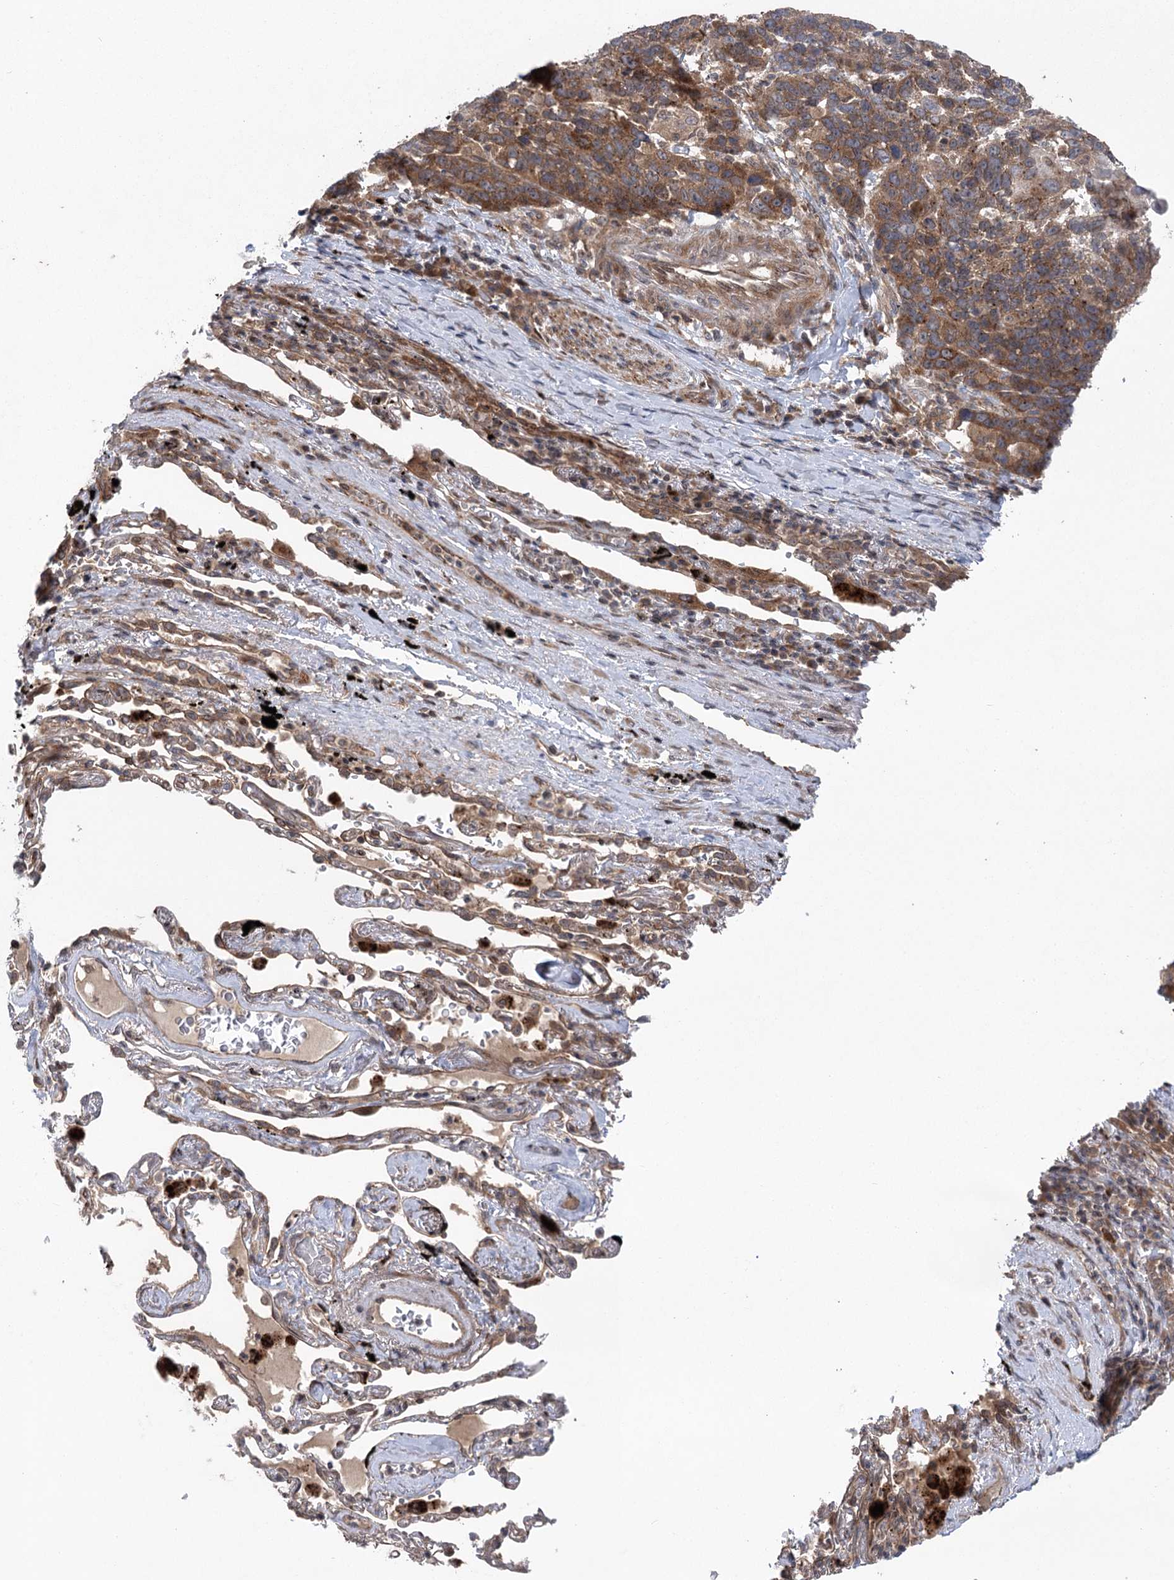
{"staining": {"intensity": "moderate", "quantity": ">75%", "location": "cytoplasmic/membranous"}, "tissue": "lung cancer", "cell_type": "Tumor cells", "image_type": "cancer", "snomed": [{"axis": "morphology", "description": "Squamous cell carcinoma, NOS"}, {"axis": "topography", "description": "Lung"}], "caption": "Squamous cell carcinoma (lung) was stained to show a protein in brown. There is medium levels of moderate cytoplasmic/membranous positivity in approximately >75% of tumor cells. (Brightfield microscopy of DAB IHC at high magnification).", "gene": "METTL24", "patient": {"sex": "male", "age": 66}}